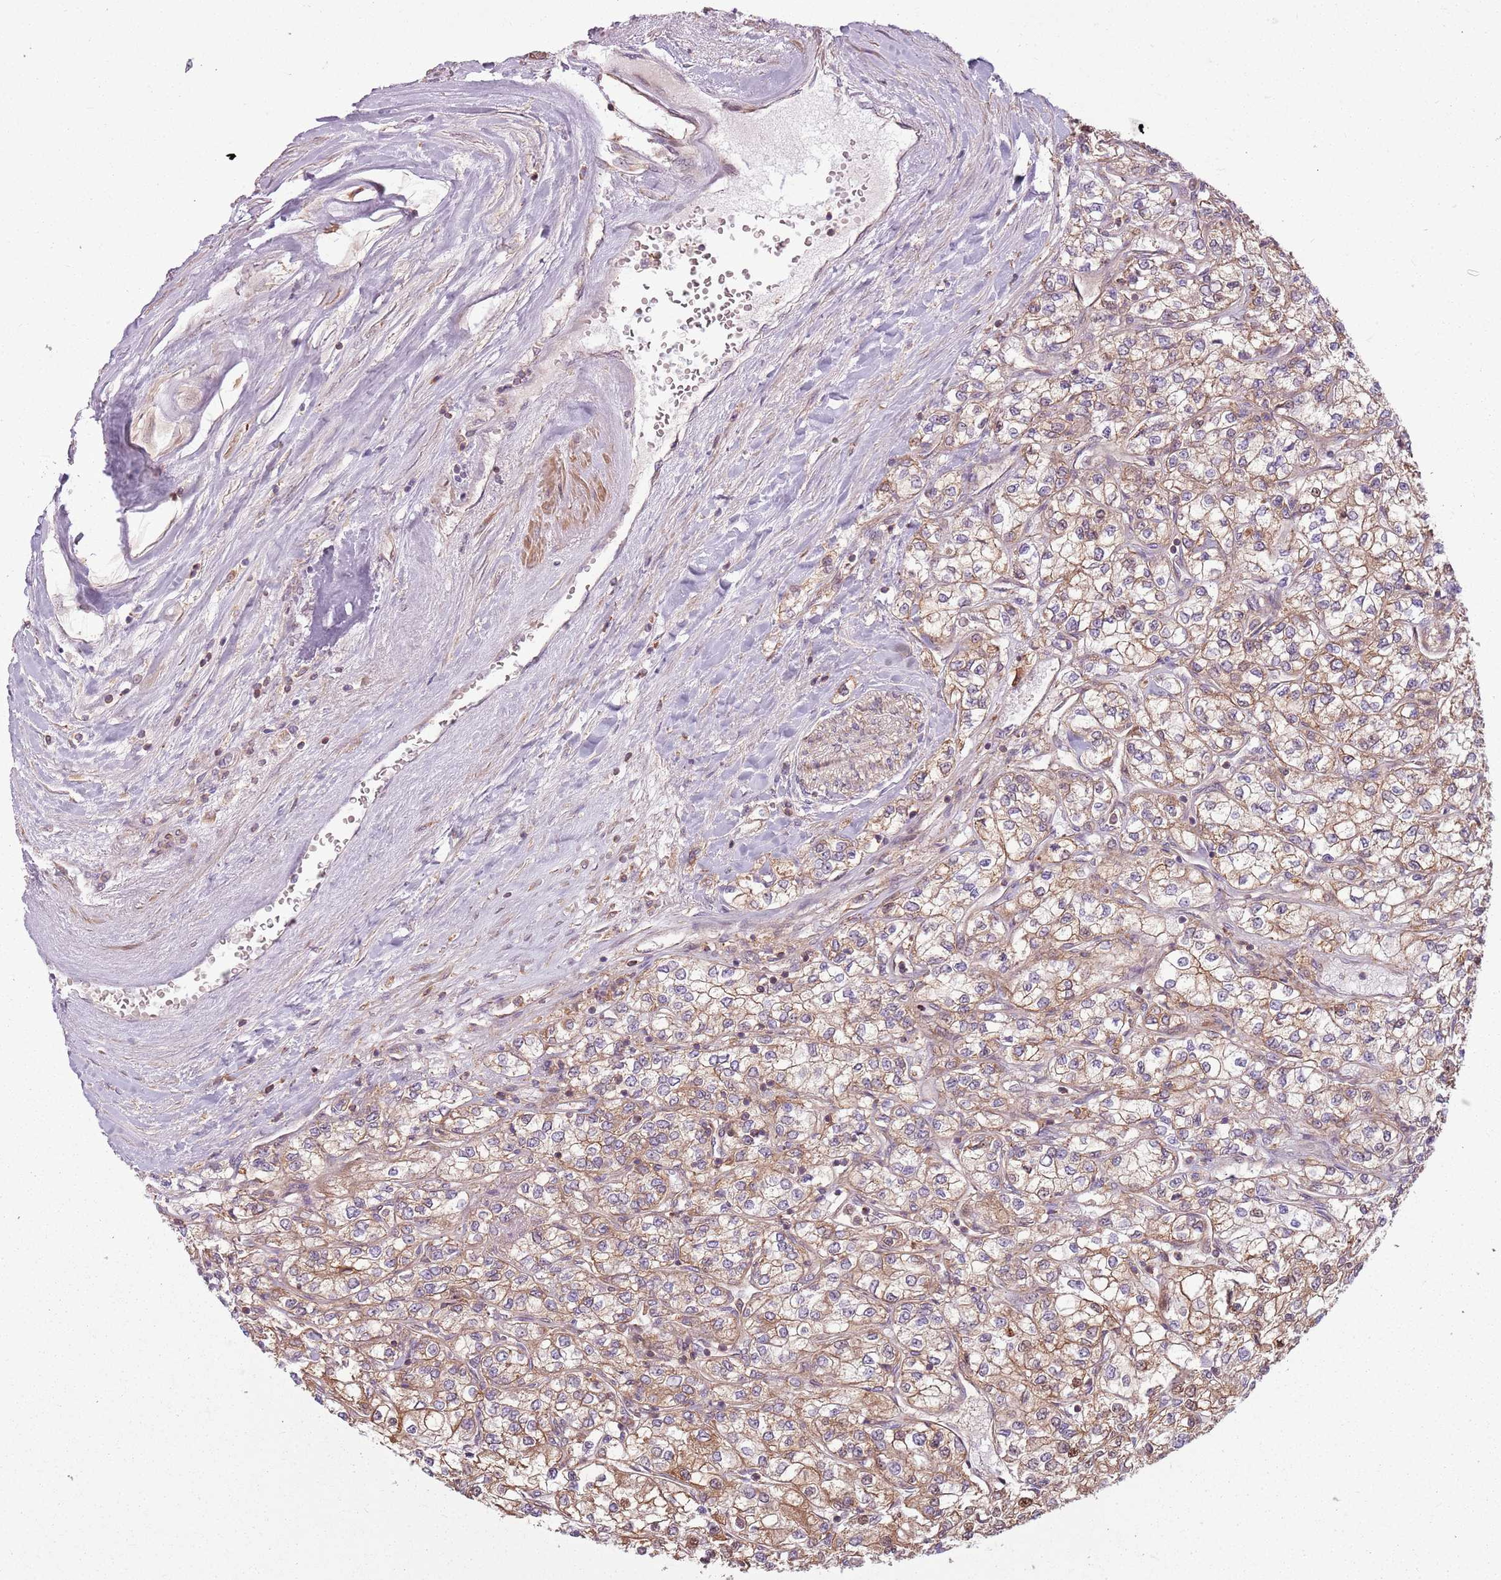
{"staining": {"intensity": "moderate", "quantity": ">75%", "location": "cytoplasmic/membranous"}, "tissue": "renal cancer", "cell_type": "Tumor cells", "image_type": "cancer", "snomed": [{"axis": "morphology", "description": "Adenocarcinoma, NOS"}, {"axis": "topography", "description": "Kidney"}], "caption": "Immunohistochemical staining of human renal cancer displays medium levels of moderate cytoplasmic/membranous protein expression in about >75% of tumor cells.", "gene": "RPL21", "patient": {"sex": "male", "age": 80}}